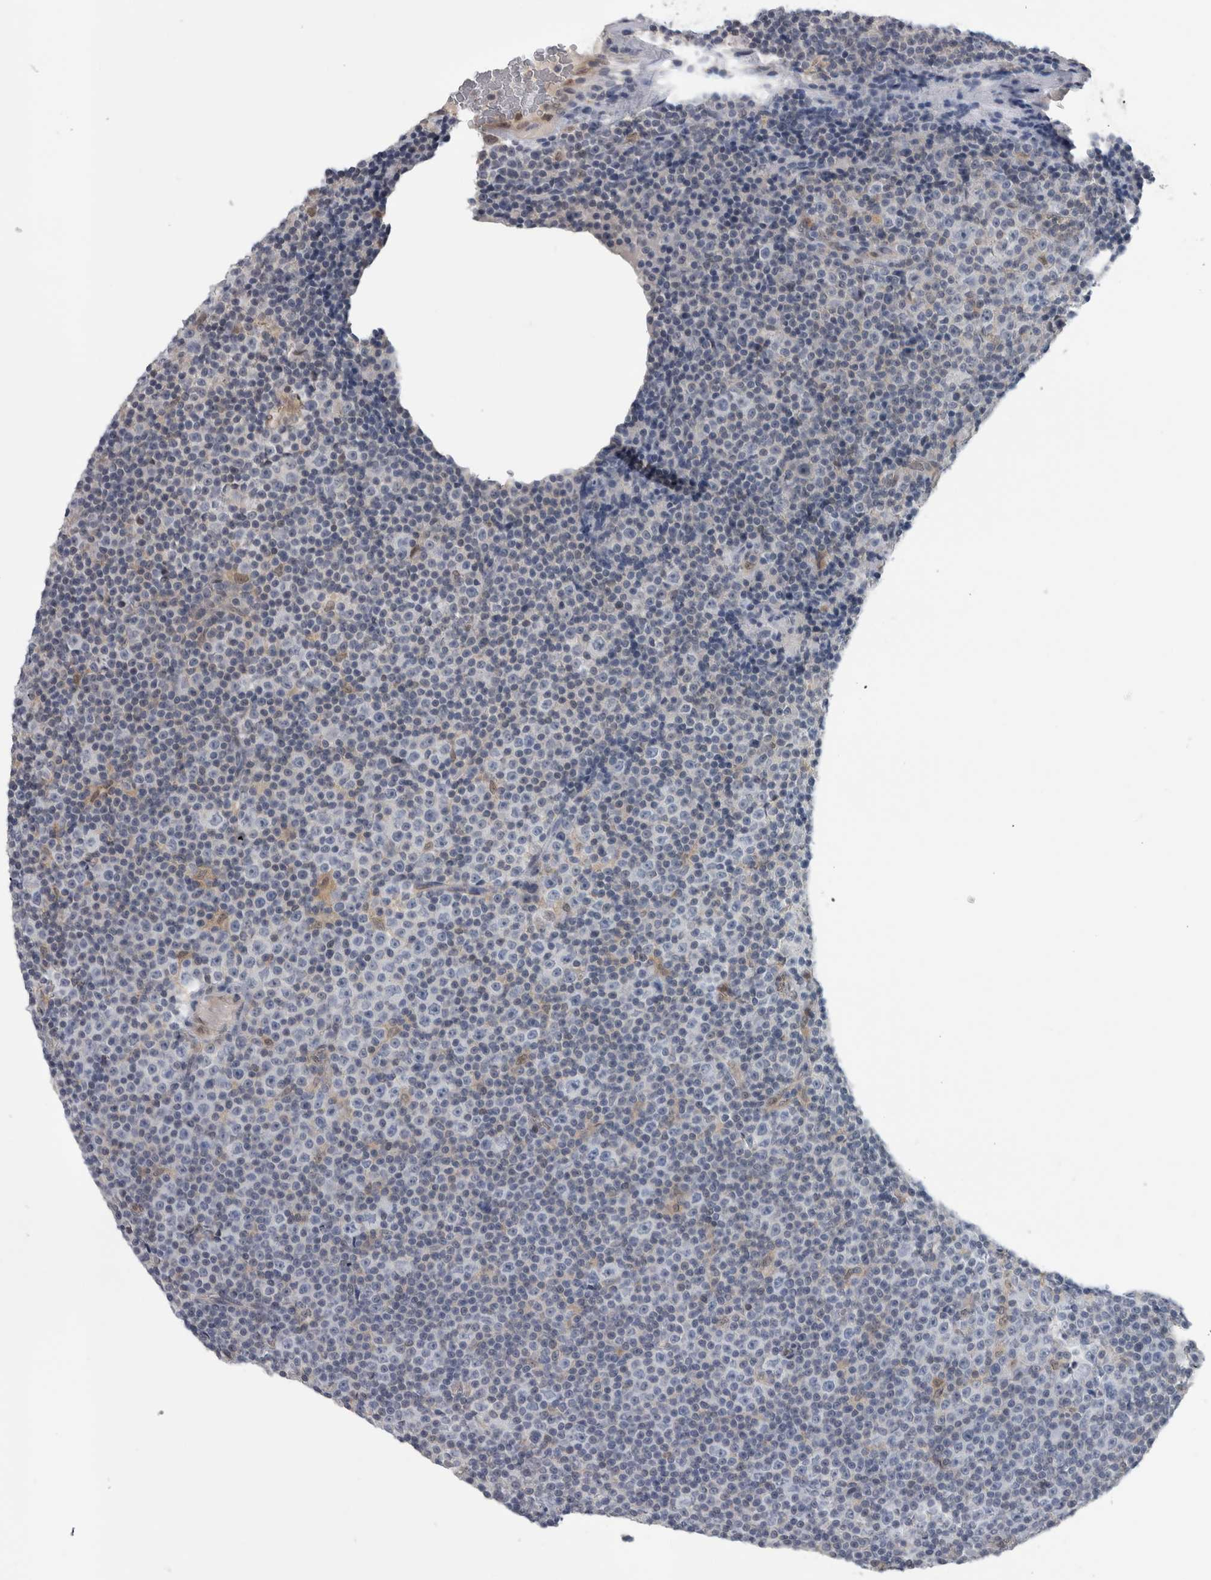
{"staining": {"intensity": "negative", "quantity": "none", "location": "none"}, "tissue": "lymphoma", "cell_type": "Tumor cells", "image_type": "cancer", "snomed": [{"axis": "morphology", "description": "Malignant lymphoma, non-Hodgkin's type, Low grade"}, {"axis": "topography", "description": "Lymph node"}], "caption": "Histopathology image shows no significant protein expression in tumor cells of lymphoma.", "gene": "NAPRT", "patient": {"sex": "female", "age": 67}}